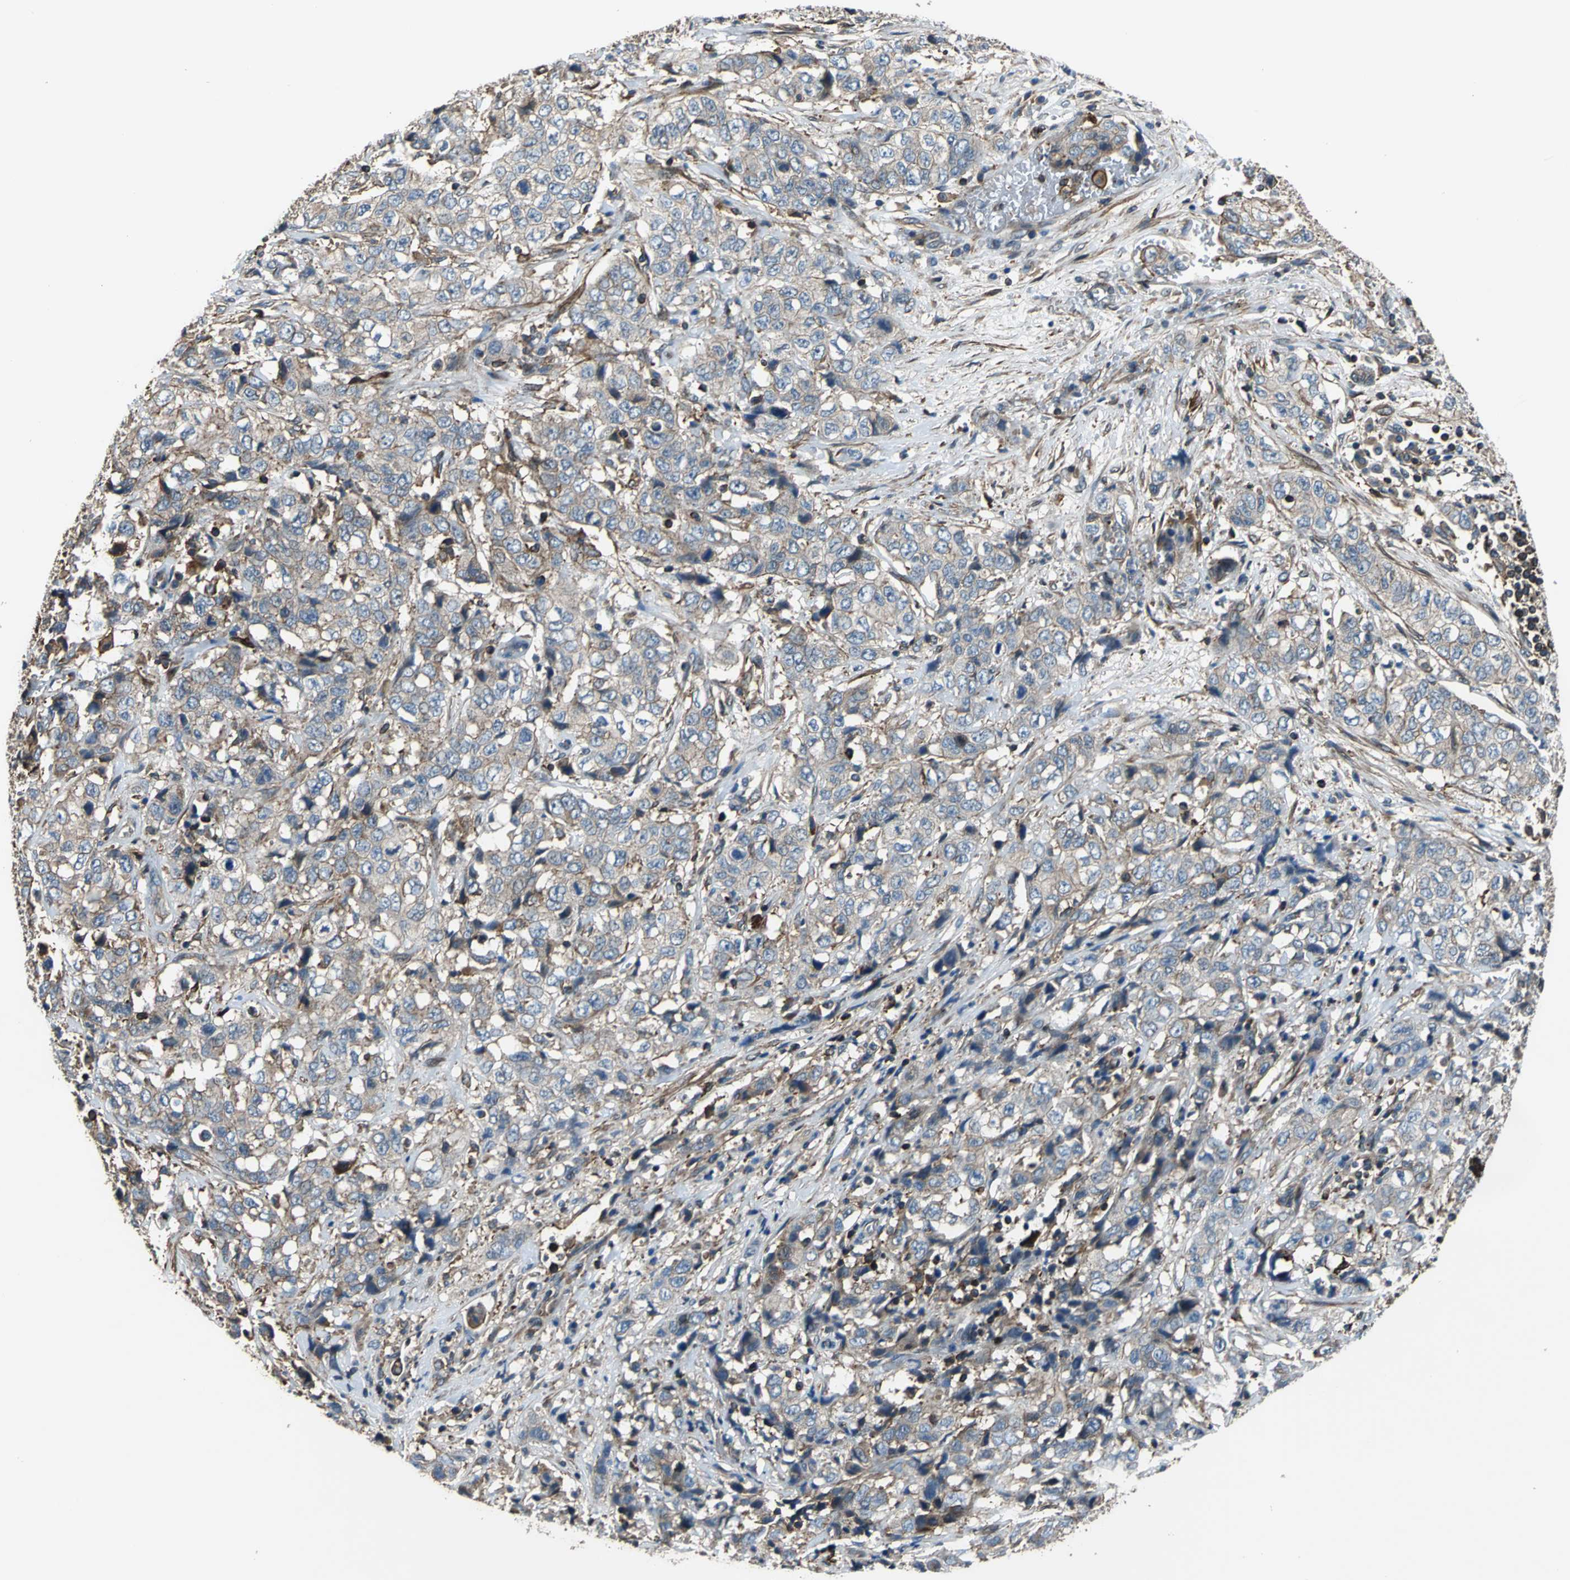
{"staining": {"intensity": "weak", "quantity": ">75%", "location": "cytoplasmic/membranous"}, "tissue": "stomach cancer", "cell_type": "Tumor cells", "image_type": "cancer", "snomed": [{"axis": "morphology", "description": "Adenocarcinoma, NOS"}, {"axis": "topography", "description": "Stomach"}], "caption": "Protein staining reveals weak cytoplasmic/membranous staining in about >75% of tumor cells in stomach cancer (adenocarcinoma).", "gene": "PARVA", "patient": {"sex": "male", "age": 48}}